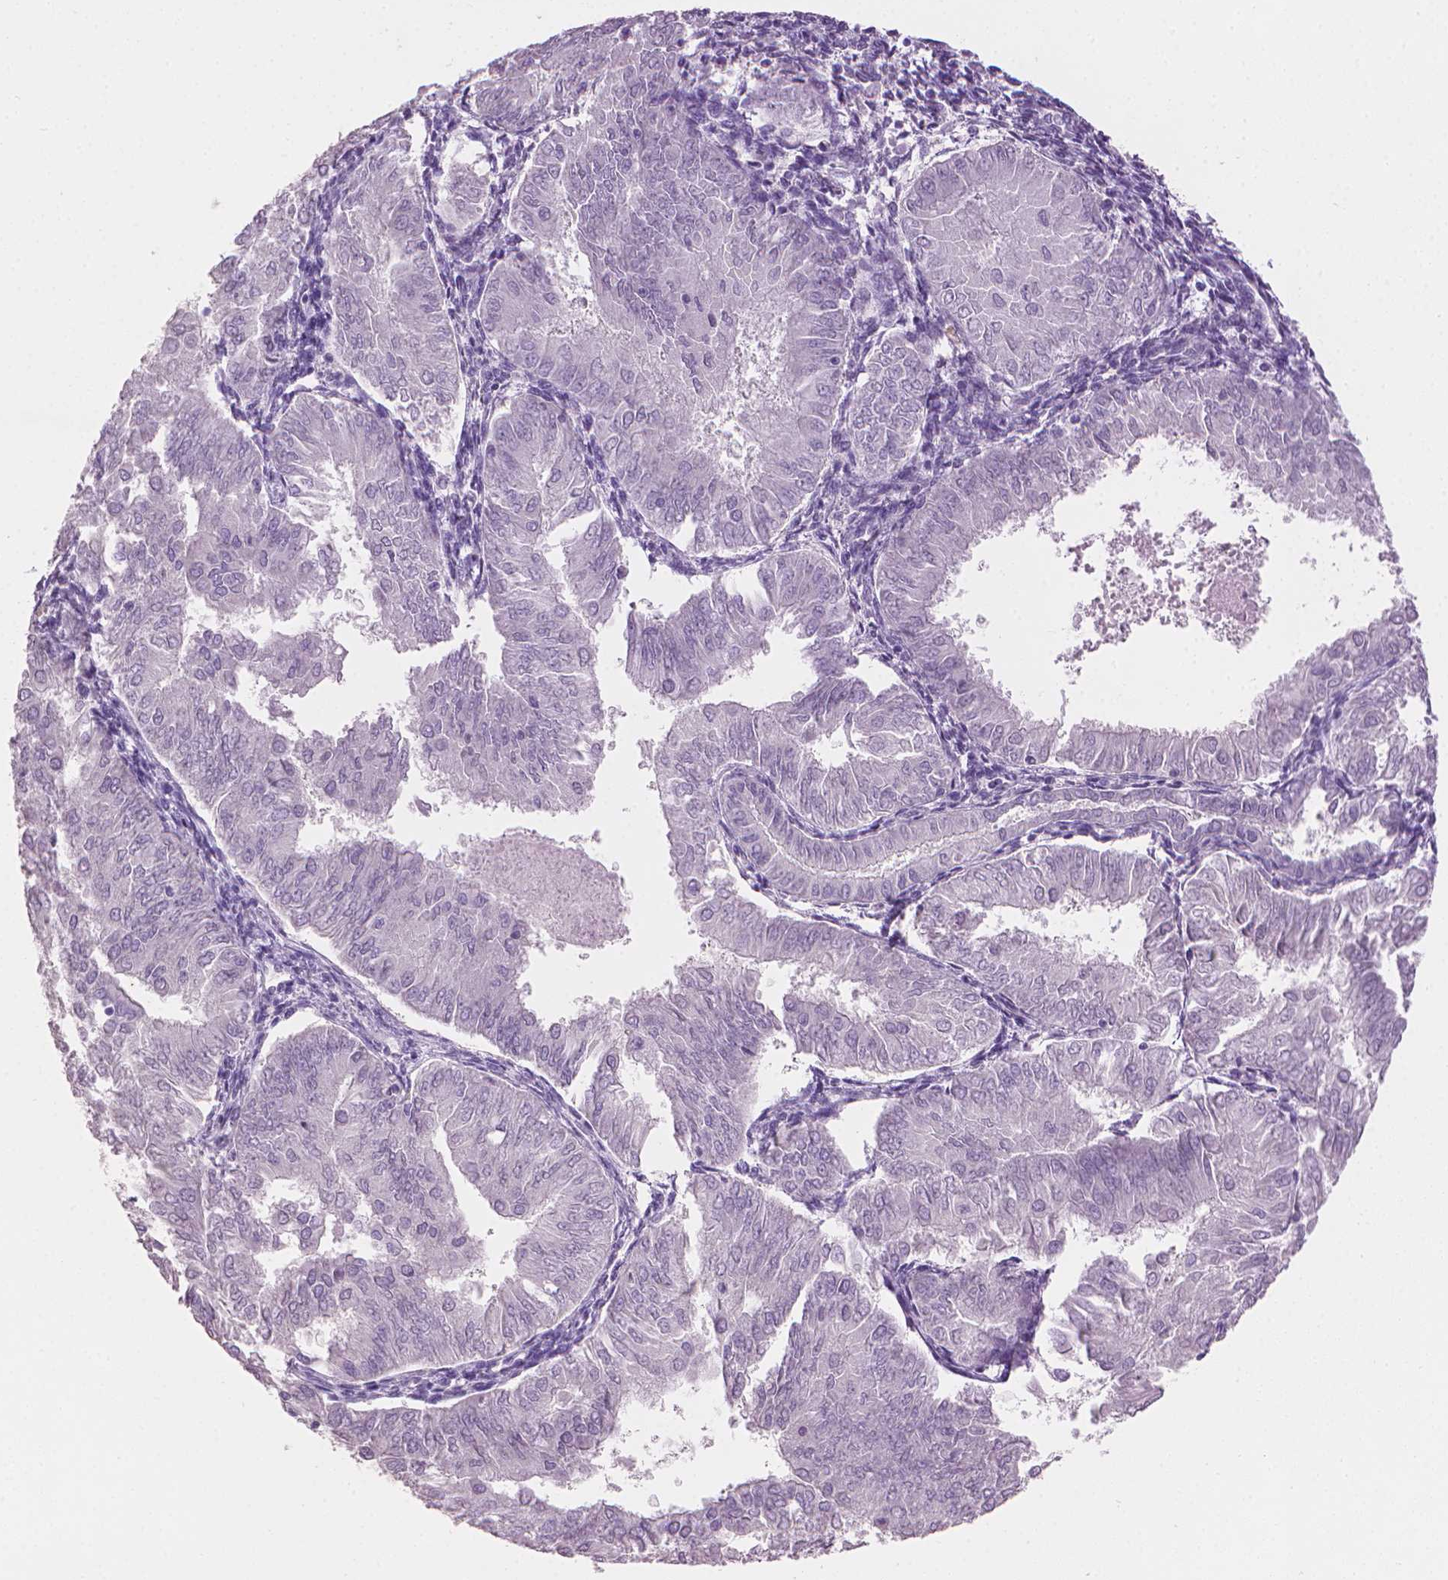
{"staining": {"intensity": "negative", "quantity": "none", "location": "none"}, "tissue": "endometrial cancer", "cell_type": "Tumor cells", "image_type": "cancer", "snomed": [{"axis": "morphology", "description": "Adenocarcinoma, NOS"}, {"axis": "topography", "description": "Endometrium"}], "caption": "High magnification brightfield microscopy of endometrial cancer (adenocarcinoma) stained with DAB (3,3'-diaminobenzidine) (brown) and counterstained with hematoxylin (blue): tumor cells show no significant staining. Brightfield microscopy of IHC stained with DAB (3,3'-diaminobenzidine) (brown) and hematoxylin (blue), captured at high magnification.", "gene": "MLANA", "patient": {"sex": "female", "age": 53}}